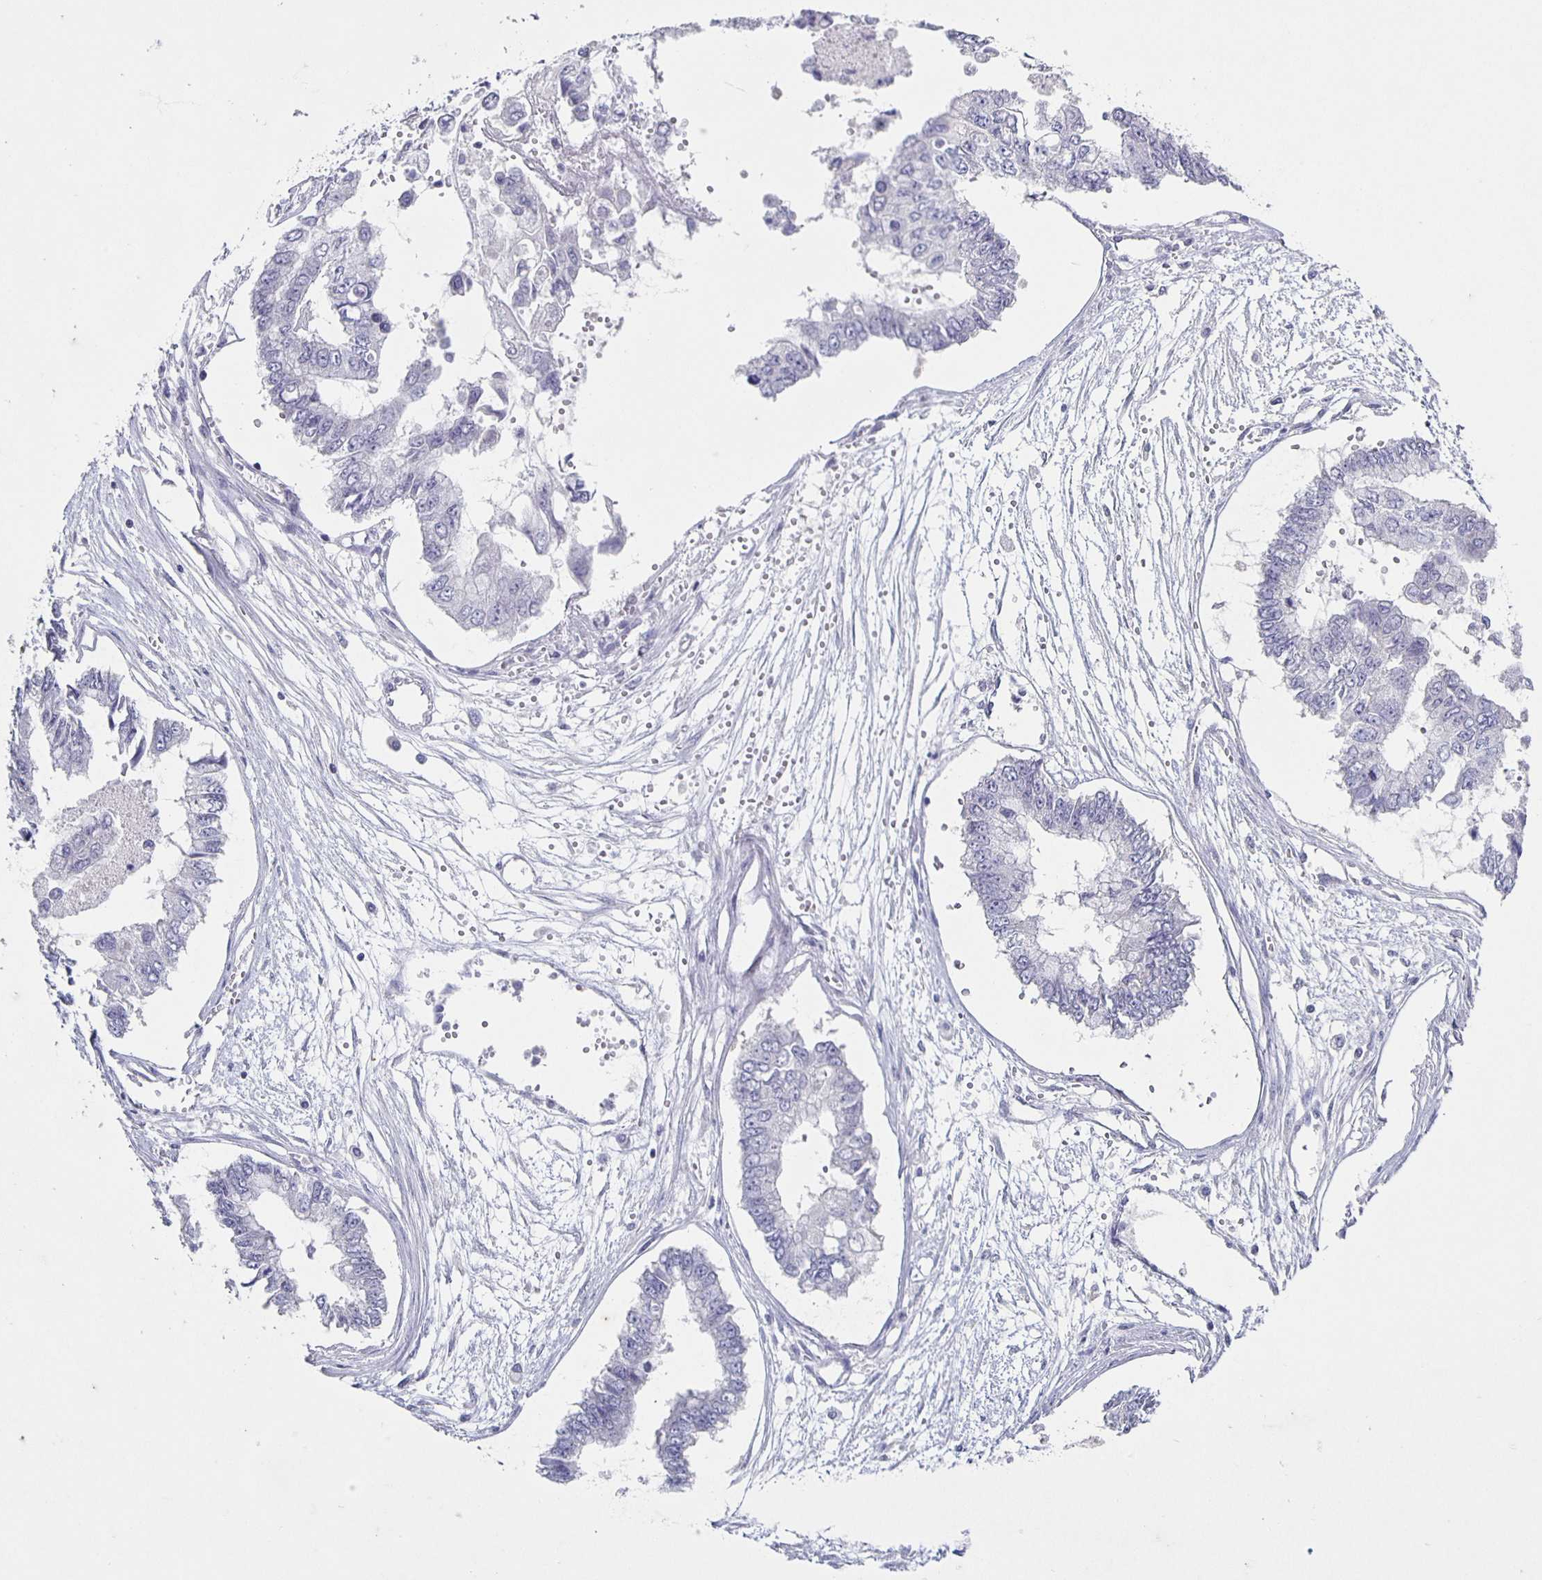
{"staining": {"intensity": "negative", "quantity": "none", "location": "none"}, "tissue": "ovarian cancer", "cell_type": "Tumor cells", "image_type": "cancer", "snomed": [{"axis": "morphology", "description": "Cystadenocarcinoma, mucinous, NOS"}, {"axis": "topography", "description": "Ovary"}], "caption": "Immunohistochemical staining of ovarian cancer exhibits no significant staining in tumor cells.", "gene": "CARNS1", "patient": {"sex": "female", "age": 72}}